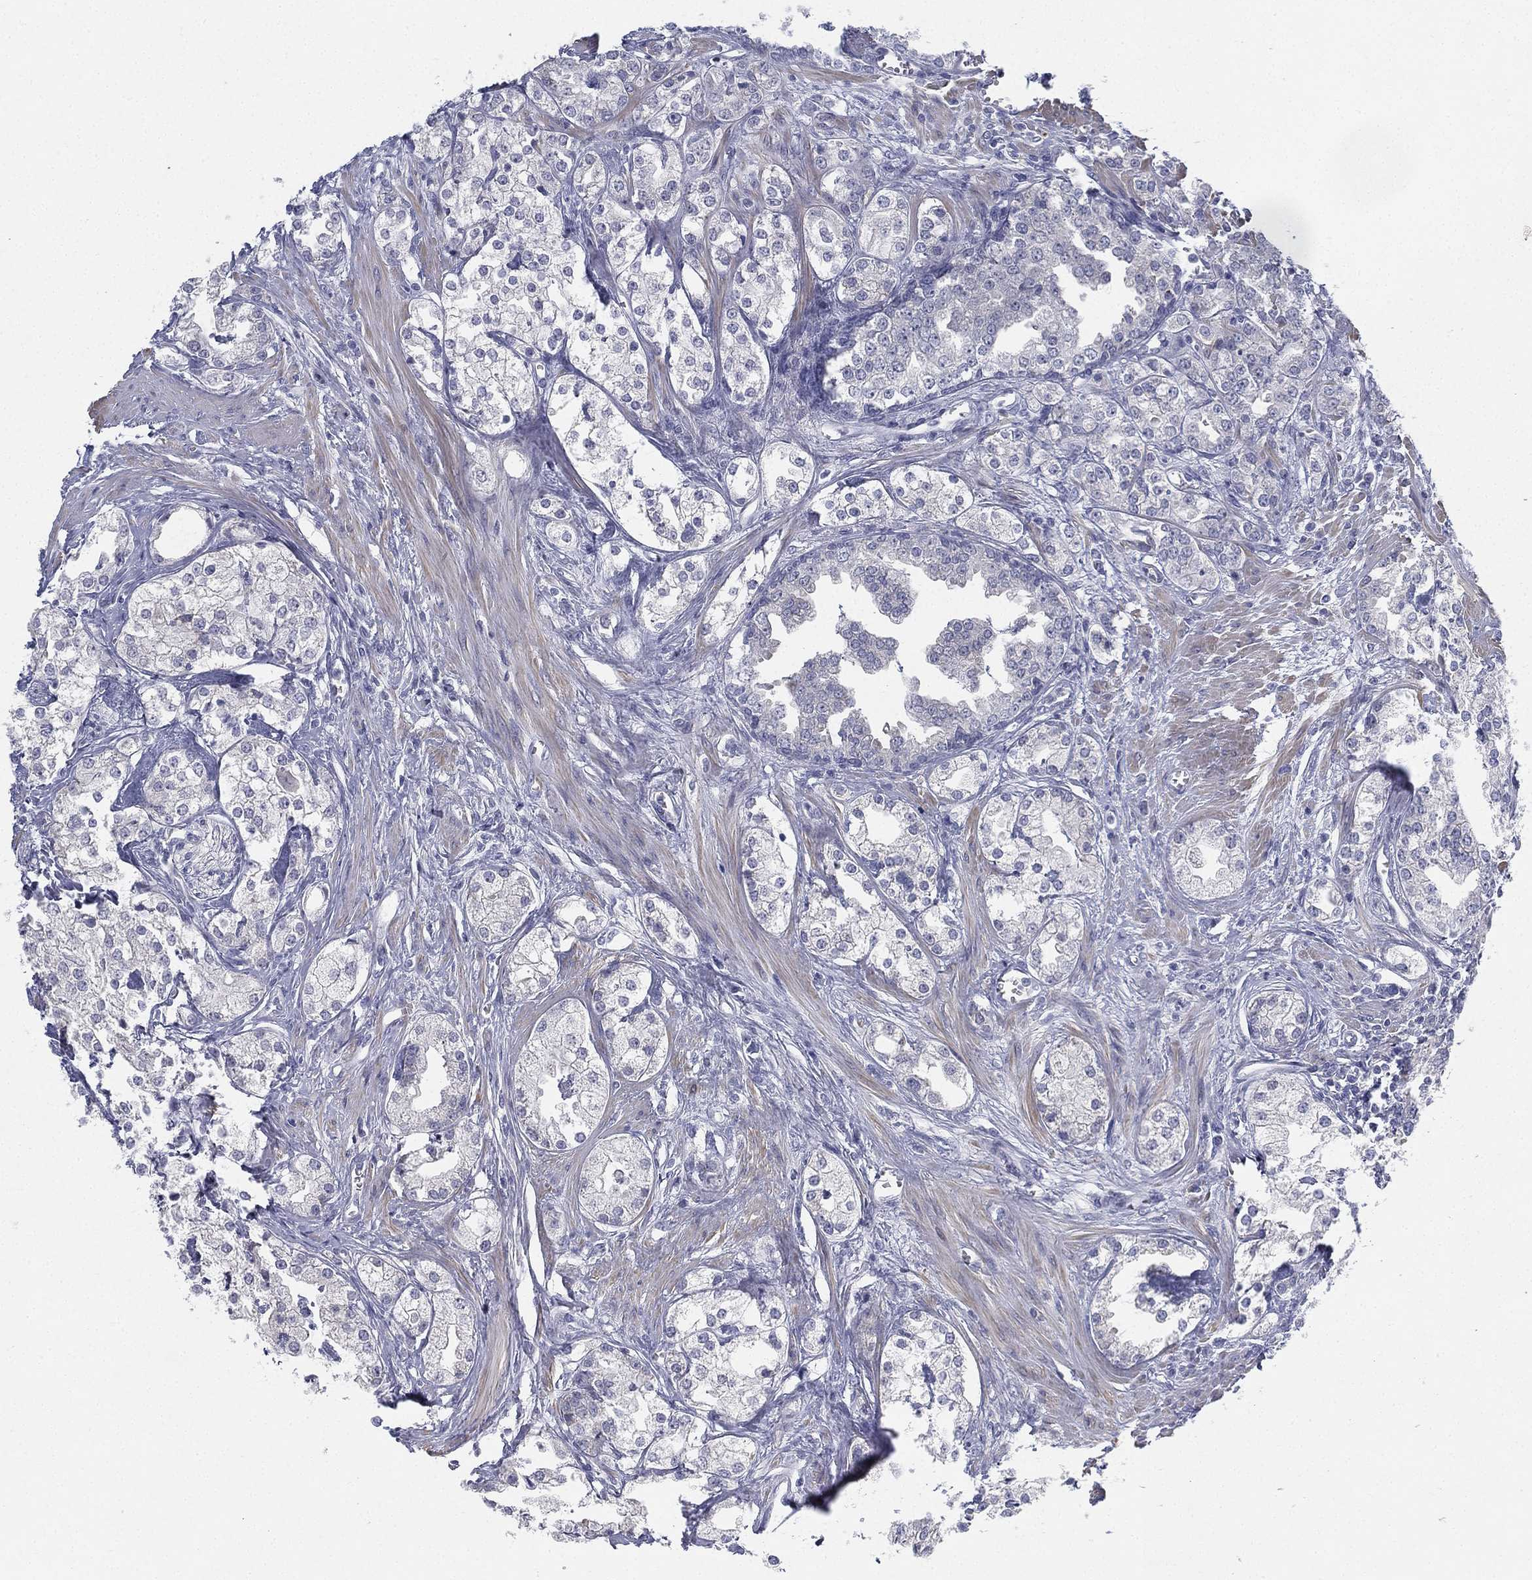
{"staining": {"intensity": "negative", "quantity": "none", "location": "none"}, "tissue": "prostate cancer", "cell_type": "Tumor cells", "image_type": "cancer", "snomed": [{"axis": "morphology", "description": "Adenocarcinoma, NOS"}, {"axis": "topography", "description": "Prostate and seminal vesicle, NOS"}, {"axis": "topography", "description": "Prostate"}], "caption": "Prostate adenocarcinoma stained for a protein using immunohistochemistry (IHC) displays no staining tumor cells.", "gene": "HEATR4", "patient": {"sex": "male", "age": 62}}